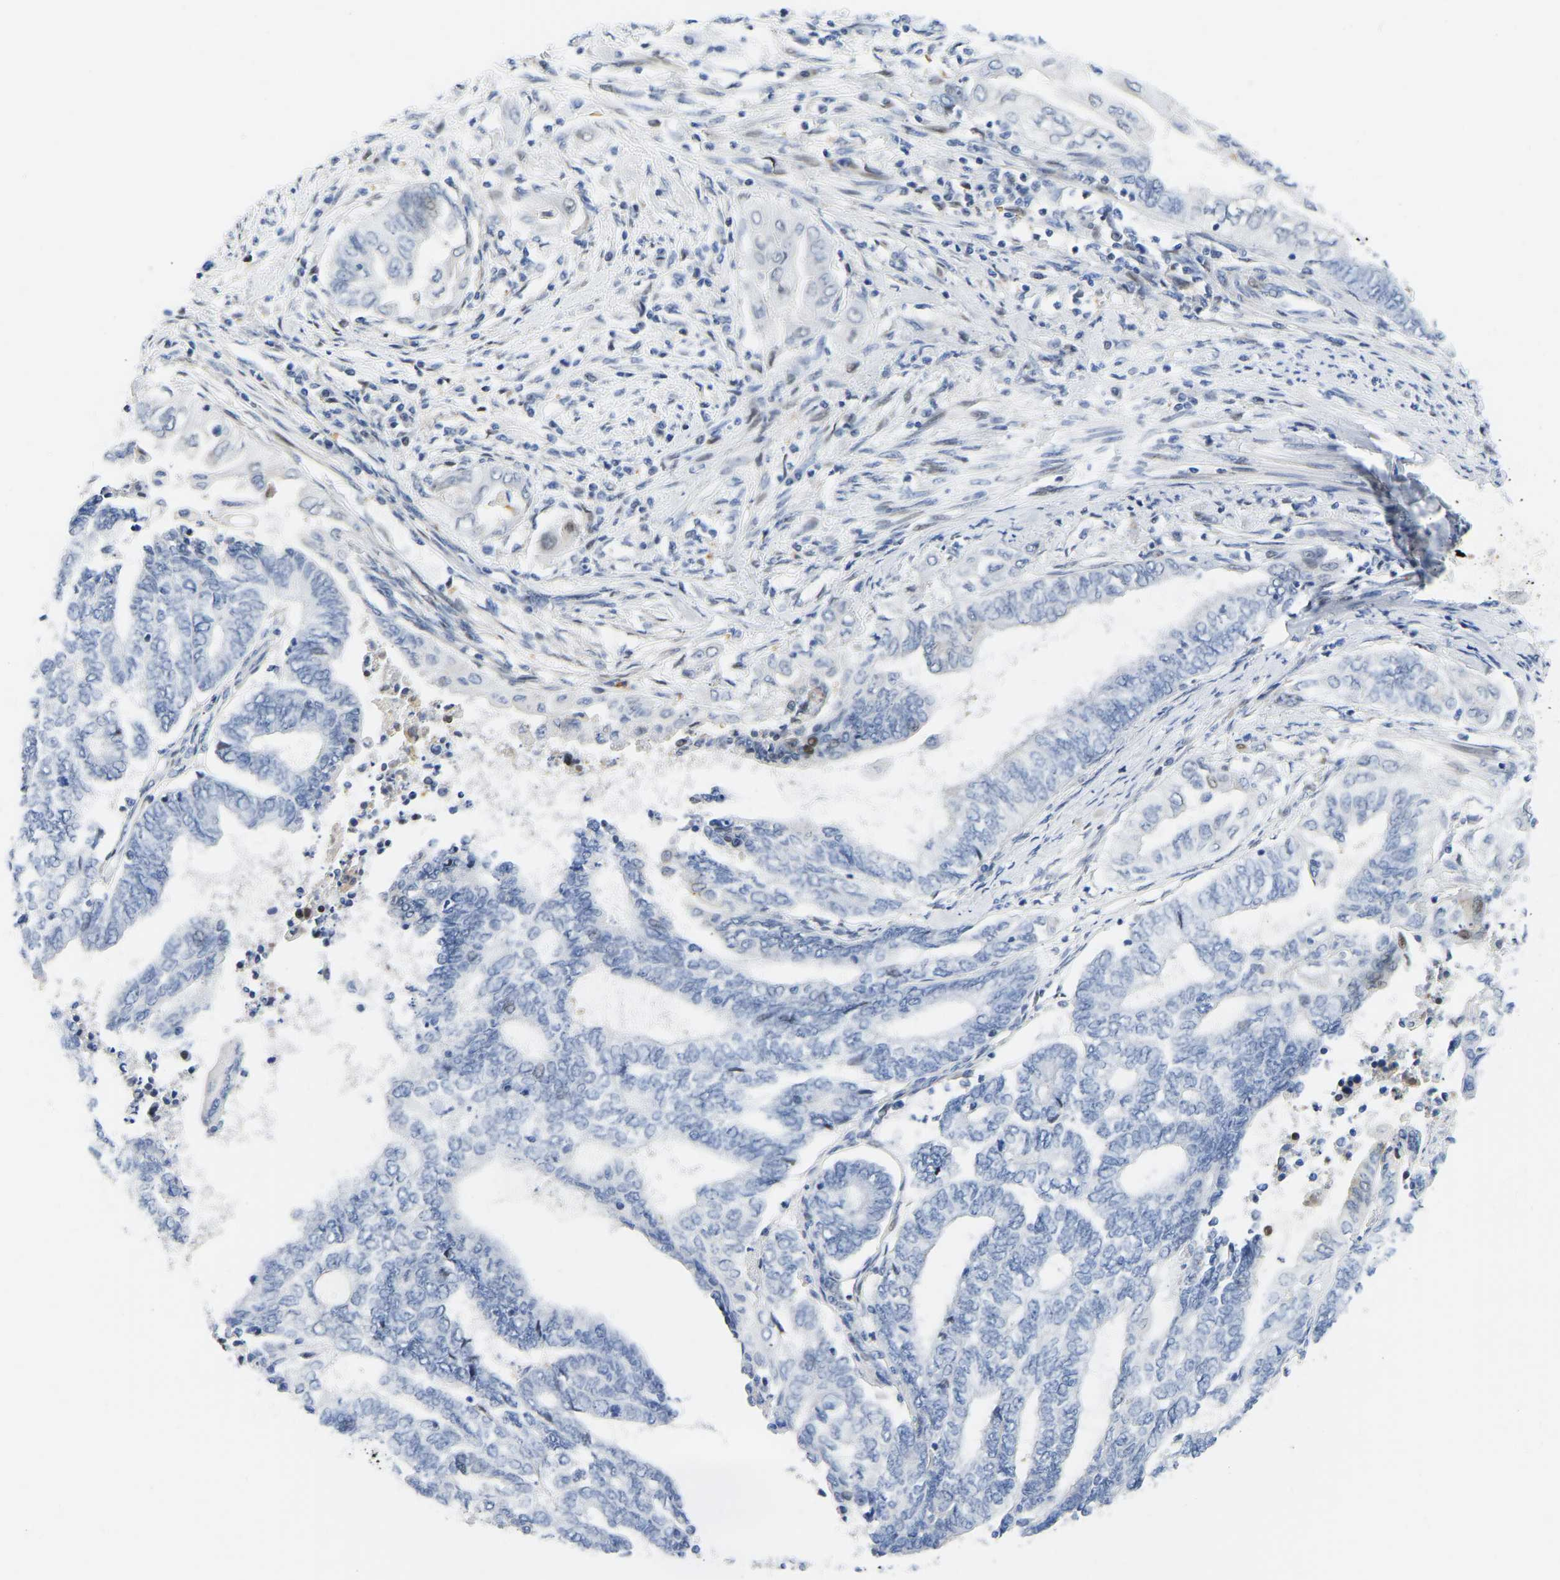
{"staining": {"intensity": "negative", "quantity": "none", "location": "none"}, "tissue": "endometrial cancer", "cell_type": "Tumor cells", "image_type": "cancer", "snomed": [{"axis": "morphology", "description": "Adenocarcinoma, NOS"}, {"axis": "topography", "description": "Uterus"}, {"axis": "topography", "description": "Endometrium"}], "caption": "The micrograph exhibits no staining of tumor cells in endometrial cancer (adenocarcinoma).", "gene": "HDAC5", "patient": {"sex": "female", "age": 70}}